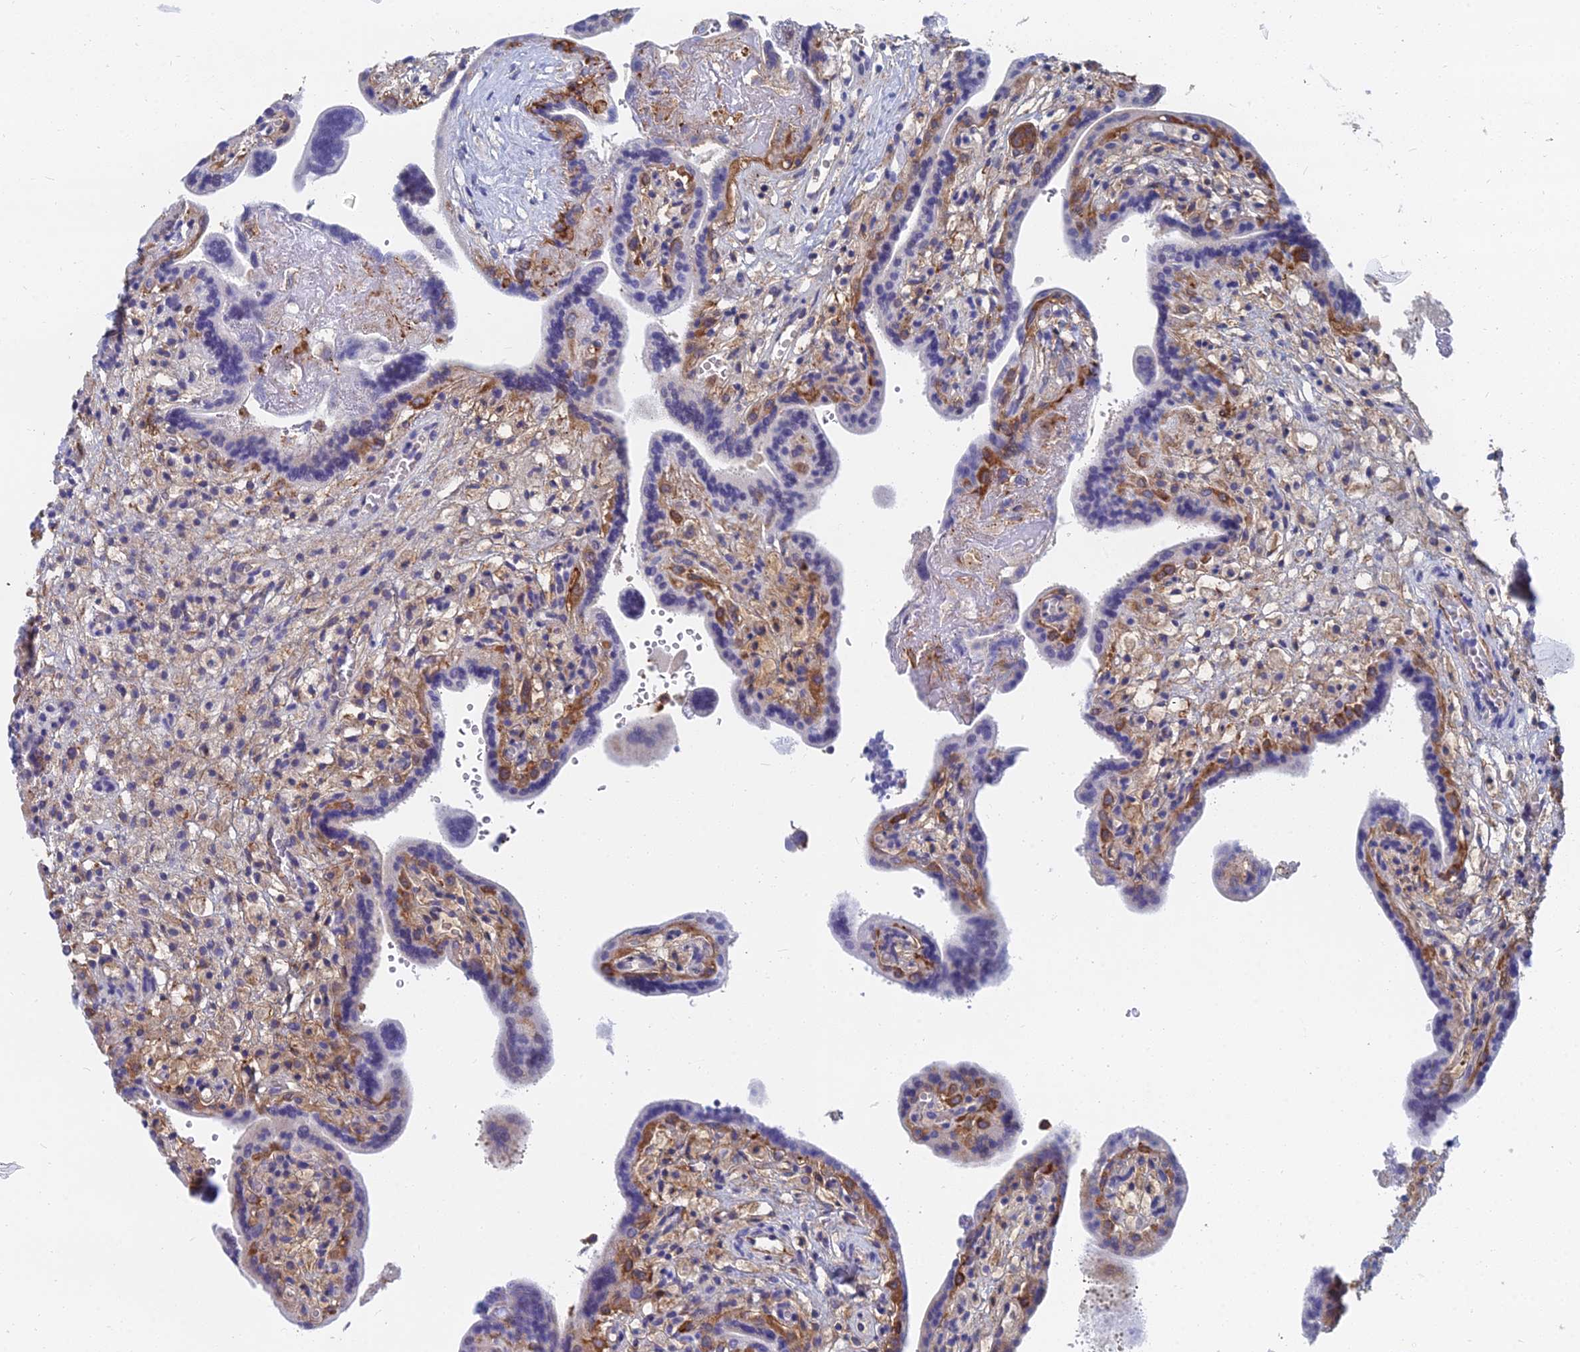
{"staining": {"intensity": "moderate", "quantity": "<25%", "location": "cytoplasmic/membranous"}, "tissue": "placenta", "cell_type": "Trophoblastic cells", "image_type": "normal", "snomed": [{"axis": "morphology", "description": "Normal tissue, NOS"}, {"axis": "topography", "description": "Placenta"}], "caption": "An IHC micrograph of unremarkable tissue is shown. Protein staining in brown shows moderate cytoplasmic/membranous positivity in placenta within trophoblastic cells. The protein is stained brown, and the nuclei are stained in blue (DAB (3,3'-diaminobenzidine) IHC with brightfield microscopy, high magnification).", "gene": "FFAR3", "patient": {"sex": "female", "age": 37}}